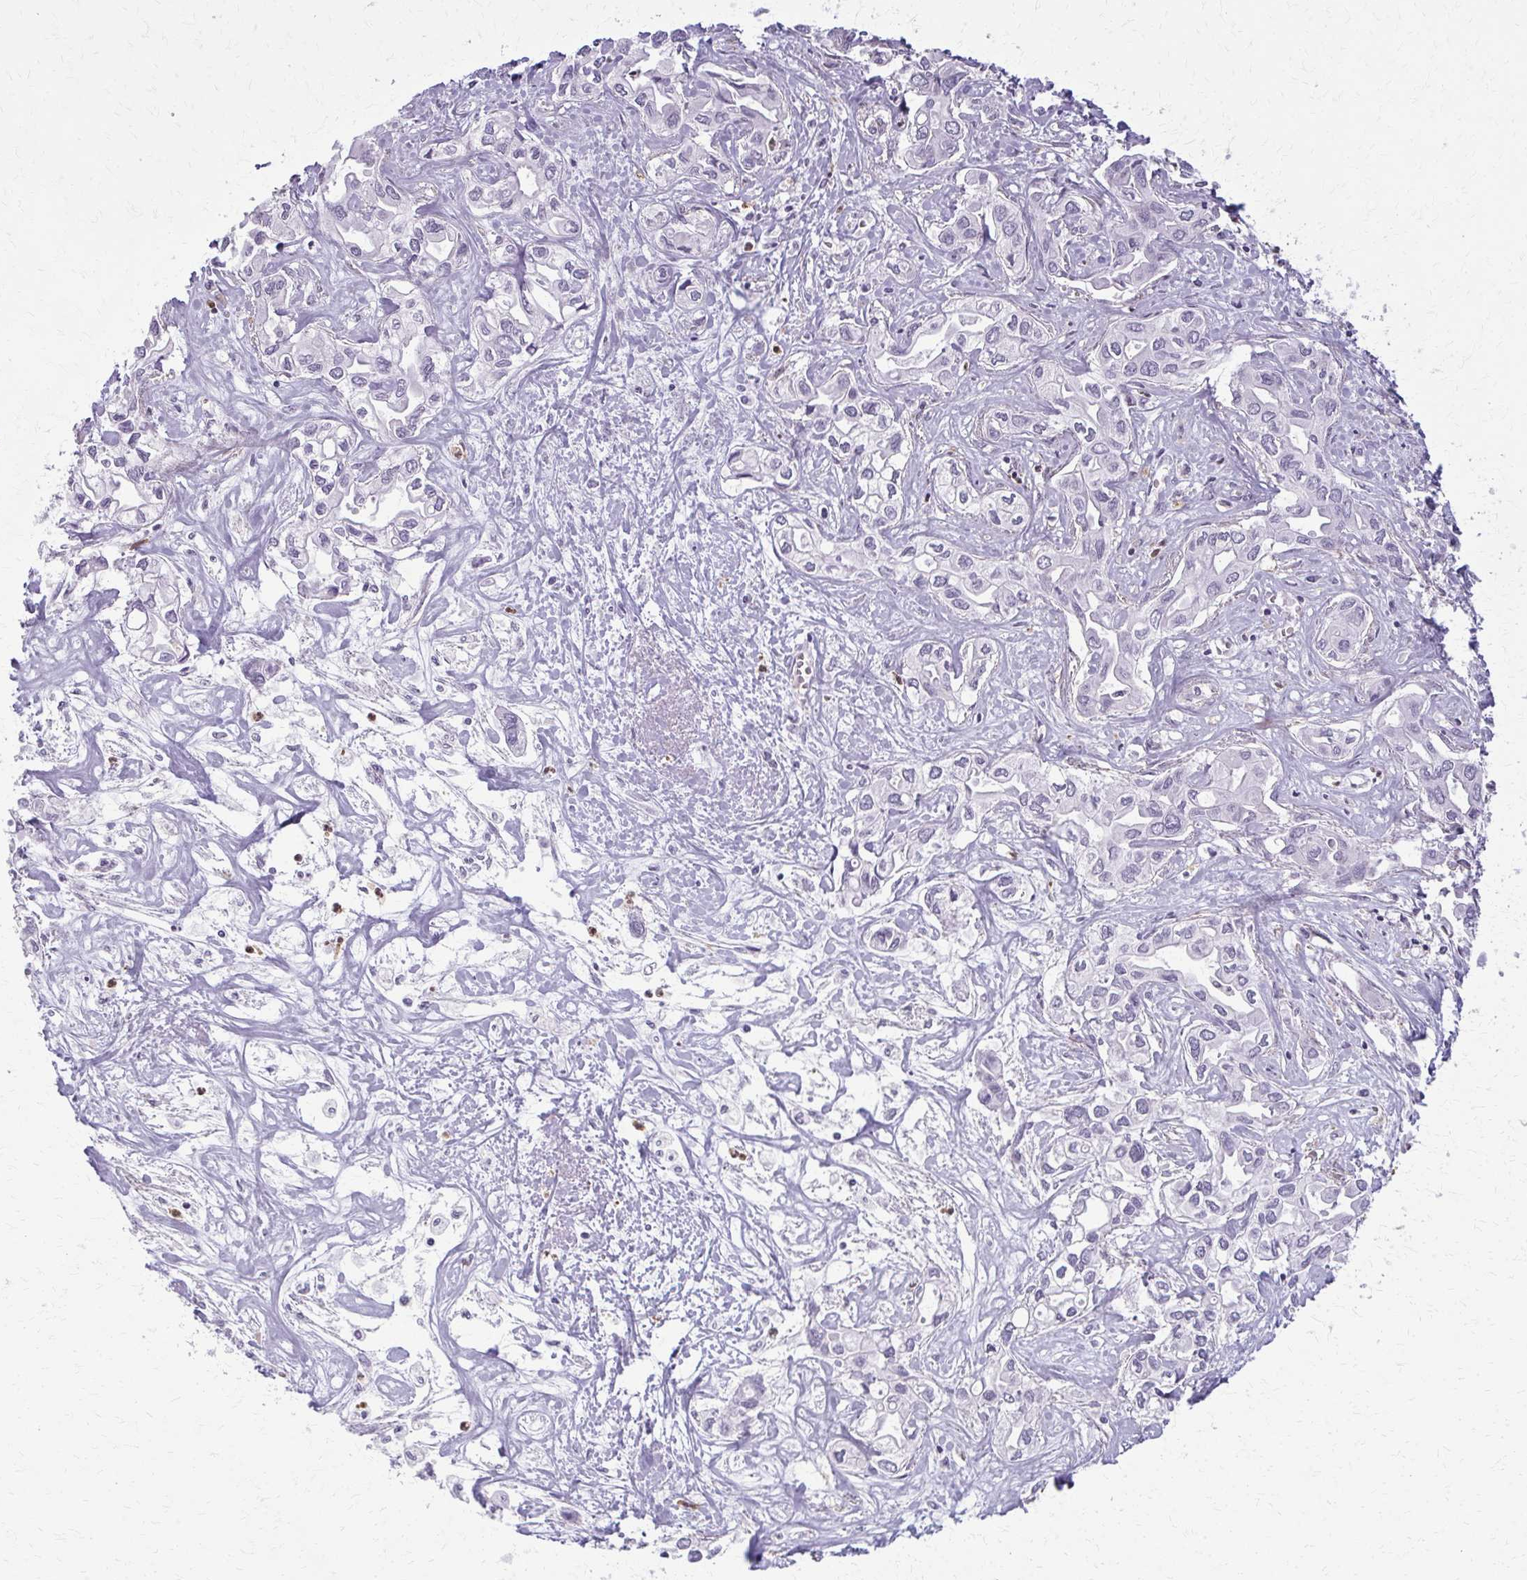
{"staining": {"intensity": "negative", "quantity": "none", "location": "none"}, "tissue": "liver cancer", "cell_type": "Tumor cells", "image_type": "cancer", "snomed": [{"axis": "morphology", "description": "Cholangiocarcinoma"}, {"axis": "topography", "description": "Liver"}], "caption": "Tumor cells show no significant protein staining in liver cancer (cholangiocarcinoma).", "gene": "CA3", "patient": {"sex": "female", "age": 64}}